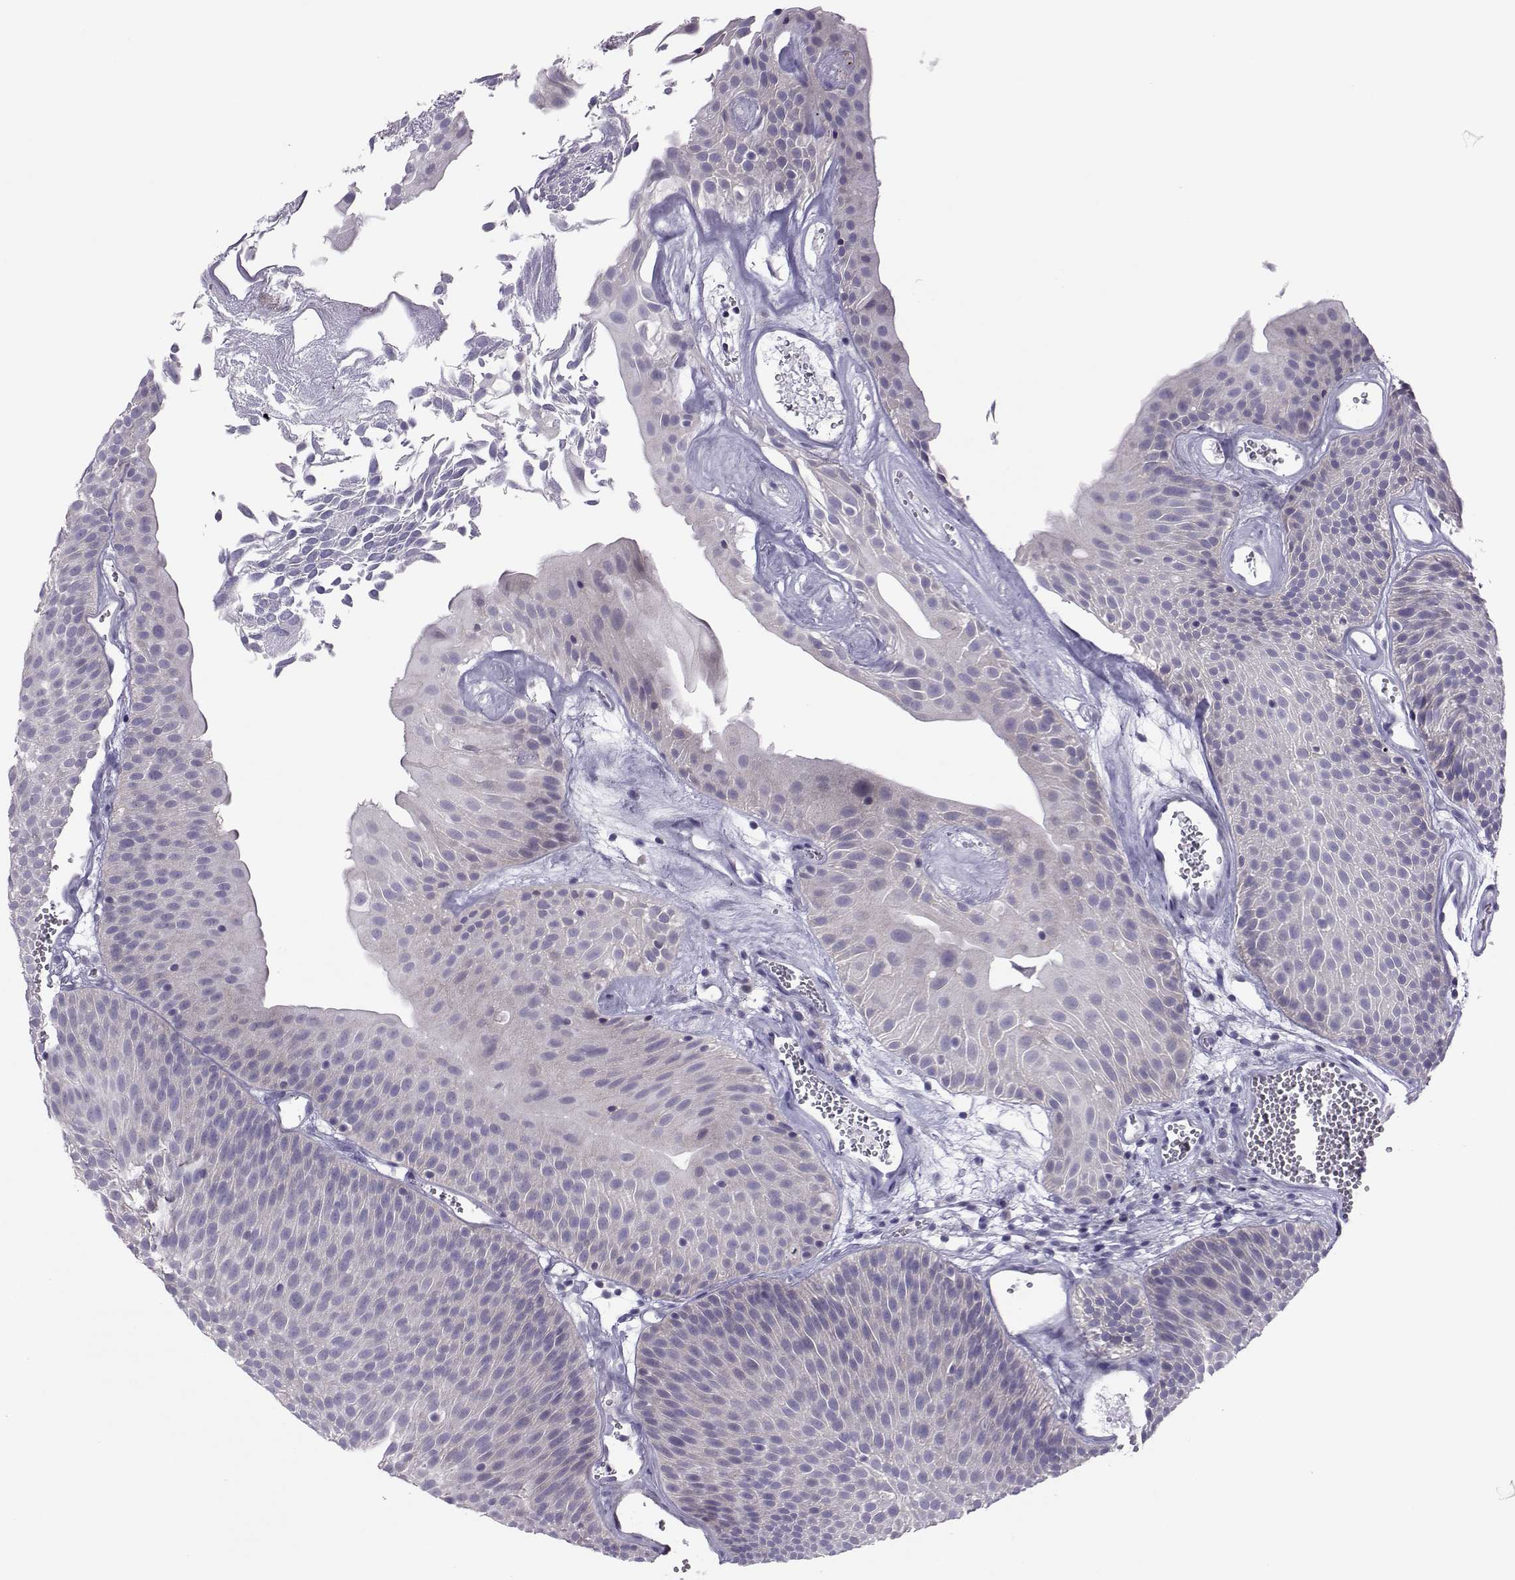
{"staining": {"intensity": "negative", "quantity": "none", "location": "none"}, "tissue": "urothelial cancer", "cell_type": "Tumor cells", "image_type": "cancer", "snomed": [{"axis": "morphology", "description": "Urothelial carcinoma, Low grade"}, {"axis": "topography", "description": "Urinary bladder"}], "caption": "An IHC histopathology image of low-grade urothelial carcinoma is shown. There is no staining in tumor cells of low-grade urothelial carcinoma.", "gene": "TRPM7", "patient": {"sex": "male", "age": 52}}